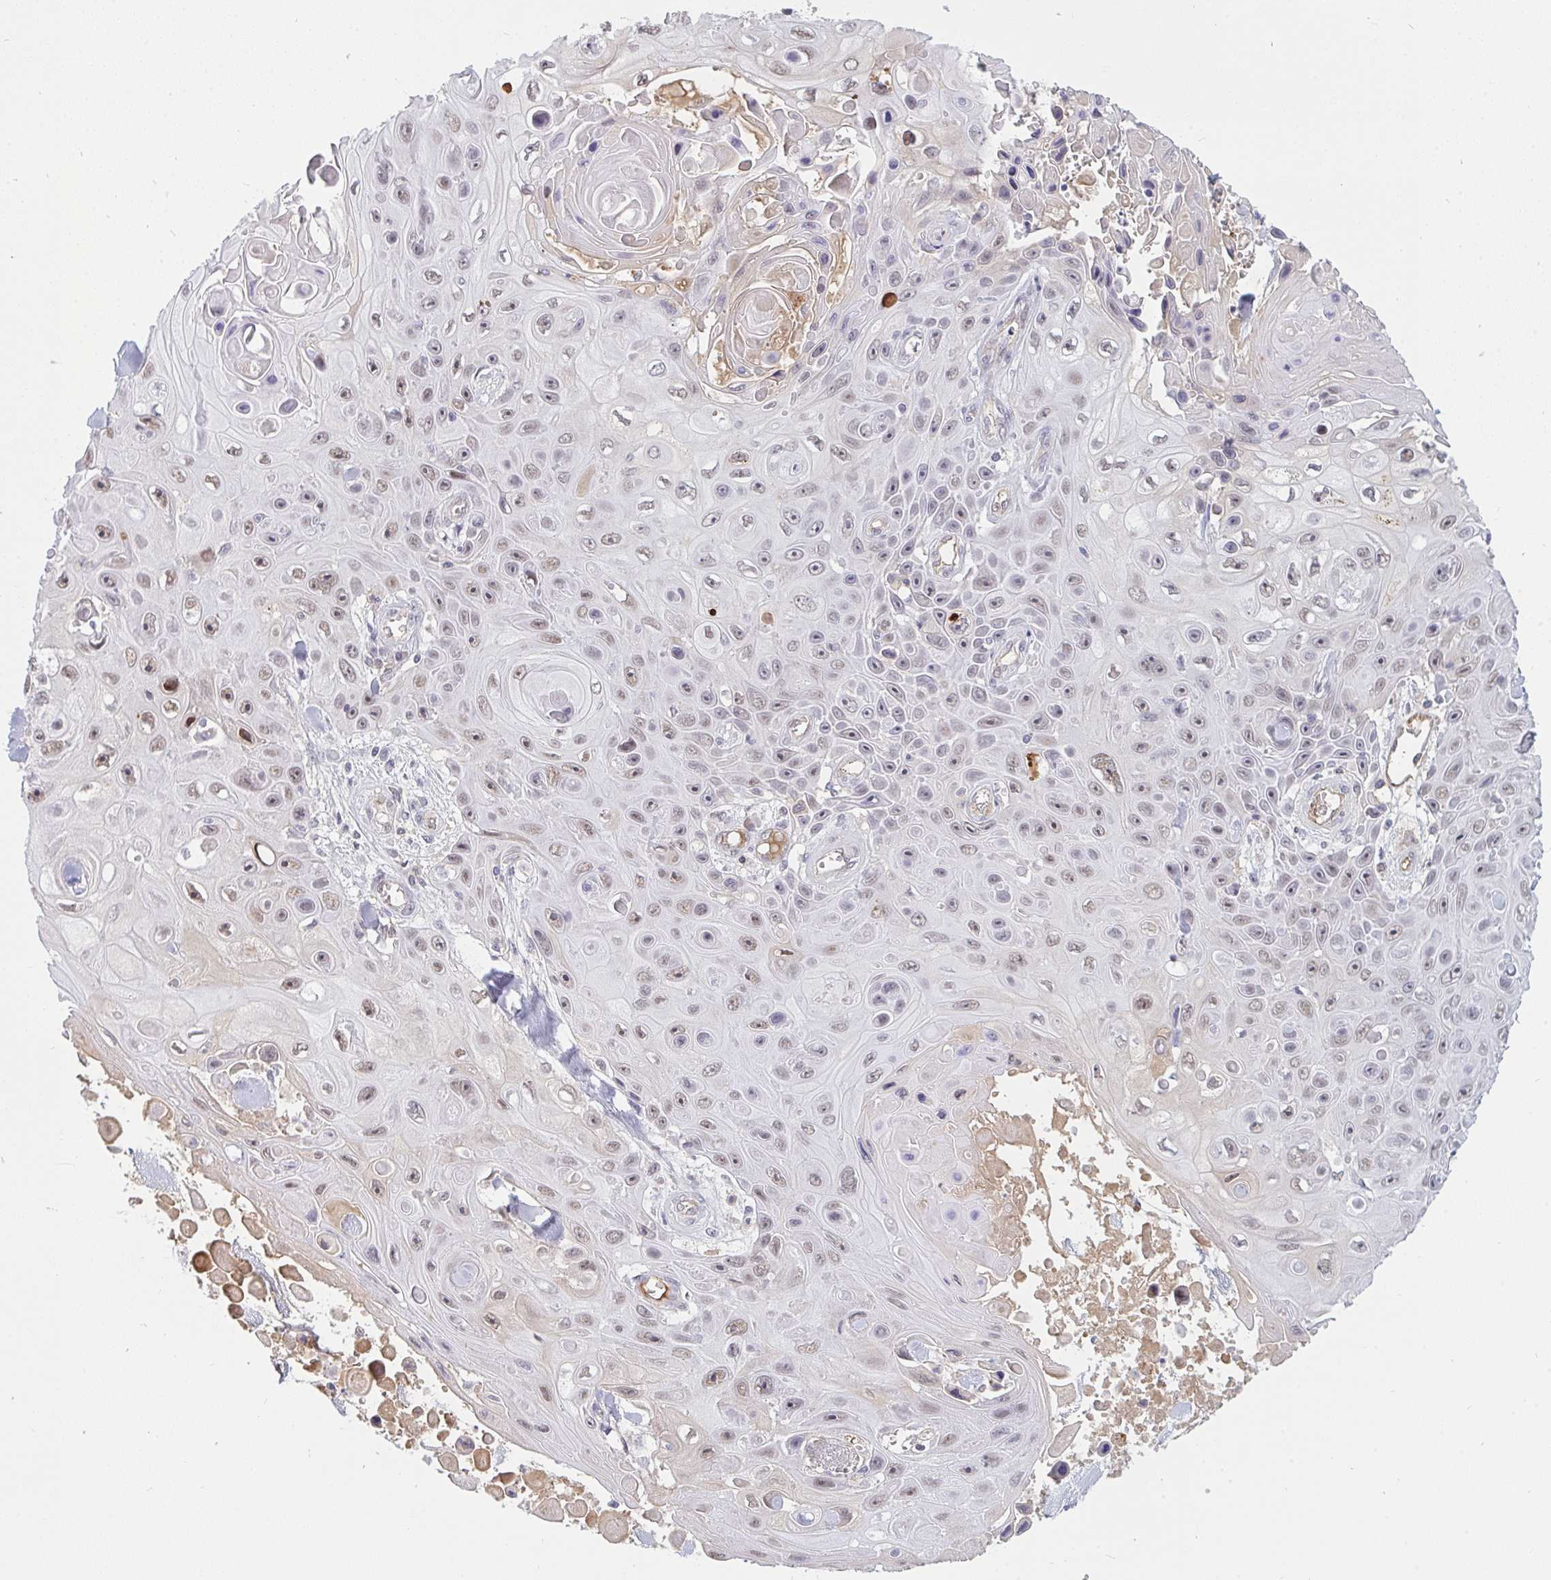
{"staining": {"intensity": "weak", "quantity": "25%-75%", "location": "nuclear"}, "tissue": "skin cancer", "cell_type": "Tumor cells", "image_type": "cancer", "snomed": [{"axis": "morphology", "description": "Squamous cell carcinoma, NOS"}, {"axis": "topography", "description": "Skin"}], "caption": "An image of human skin cancer stained for a protein reveals weak nuclear brown staining in tumor cells.", "gene": "DSCAML1", "patient": {"sex": "male", "age": 82}}